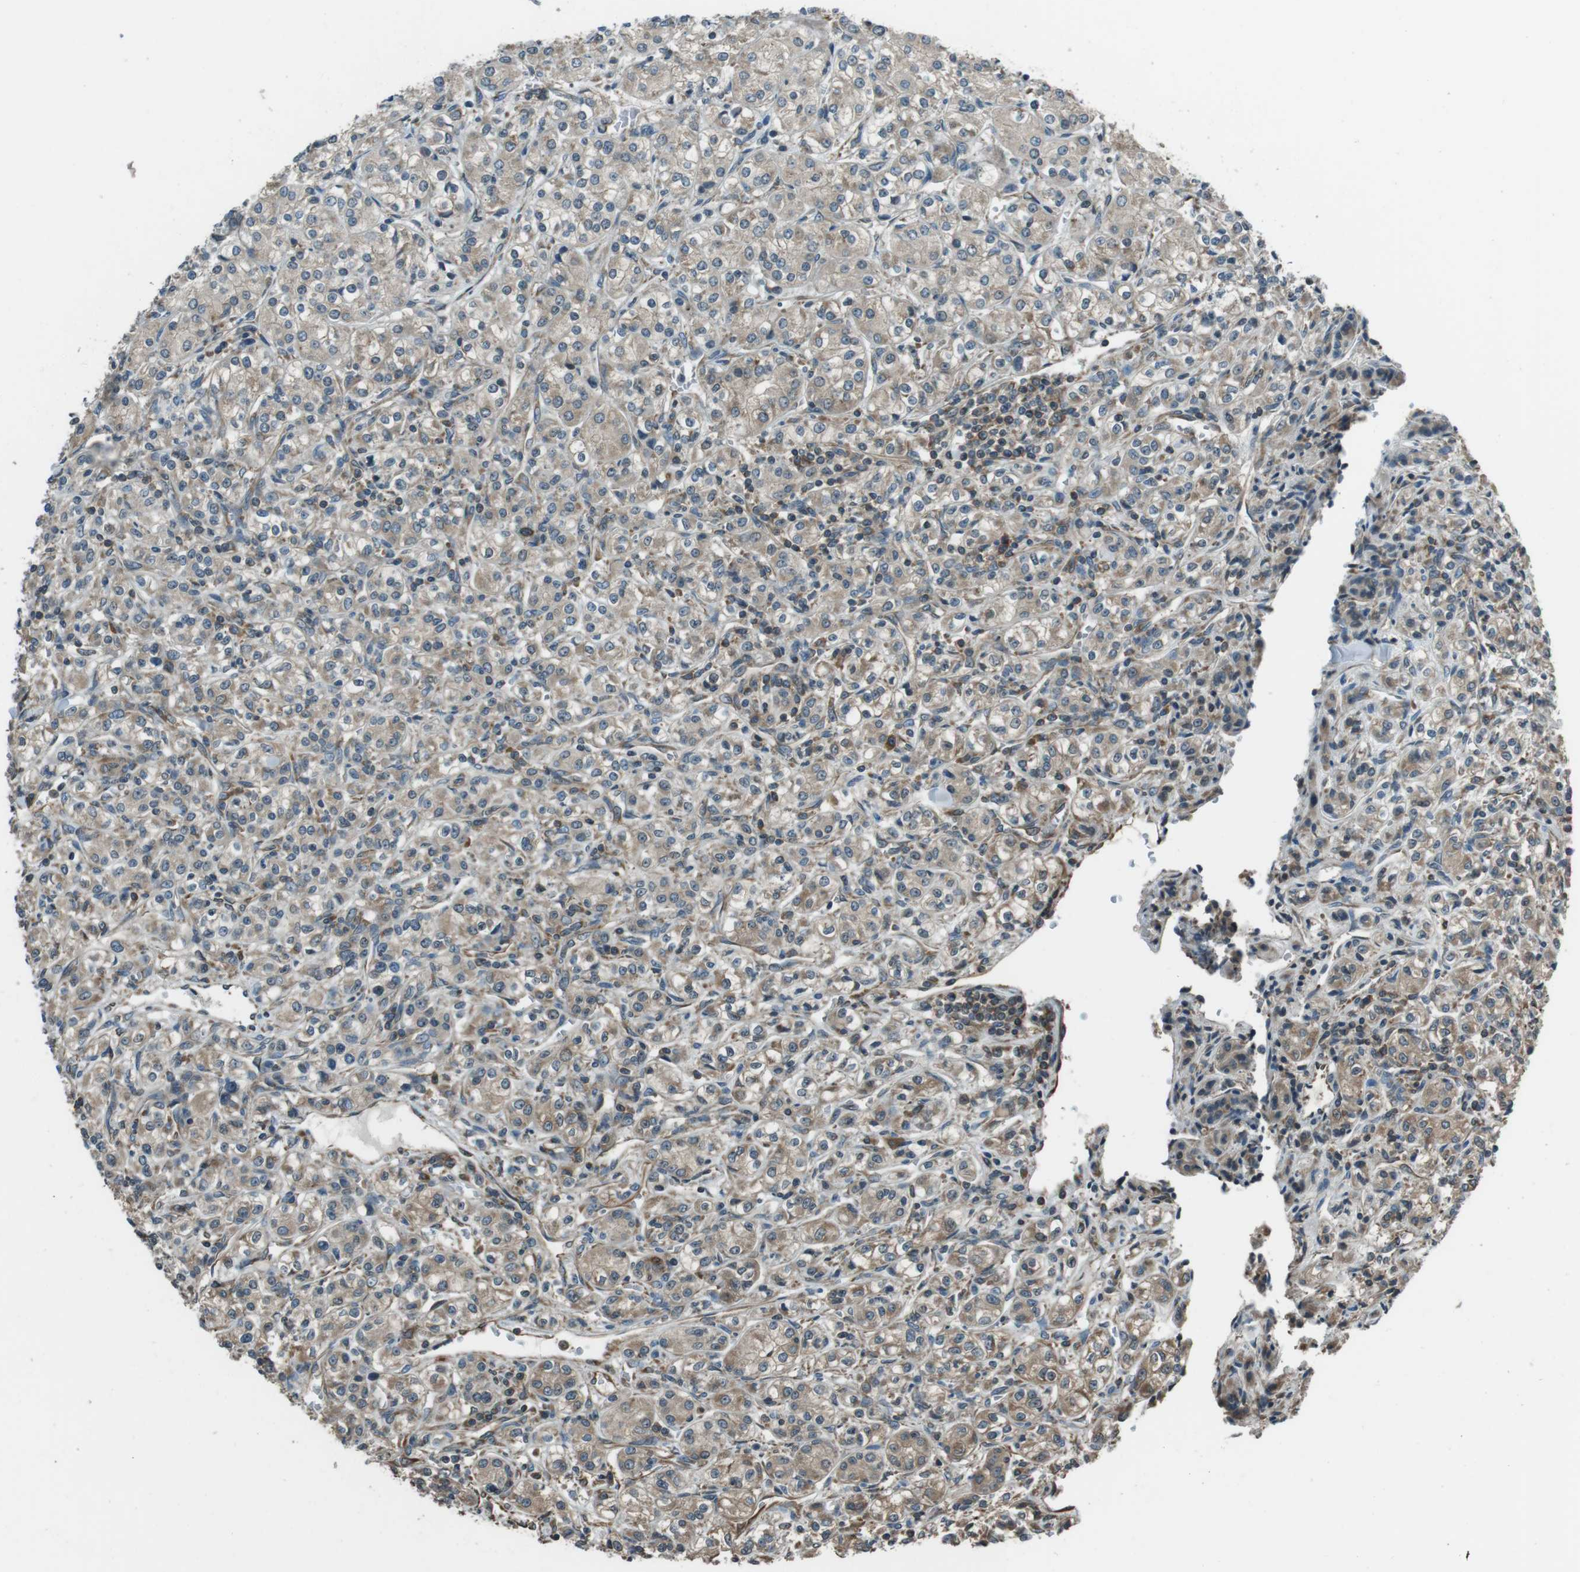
{"staining": {"intensity": "weak", "quantity": ">75%", "location": "cytoplasmic/membranous"}, "tissue": "renal cancer", "cell_type": "Tumor cells", "image_type": "cancer", "snomed": [{"axis": "morphology", "description": "Adenocarcinoma, NOS"}, {"axis": "topography", "description": "Kidney"}], "caption": "This micrograph displays immunohistochemistry (IHC) staining of human renal cancer (adenocarcinoma), with low weak cytoplasmic/membranous expression in about >75% of tumor cells.", "gene": "PA2G4", "patient": {"sex": "male", "age": 77}}